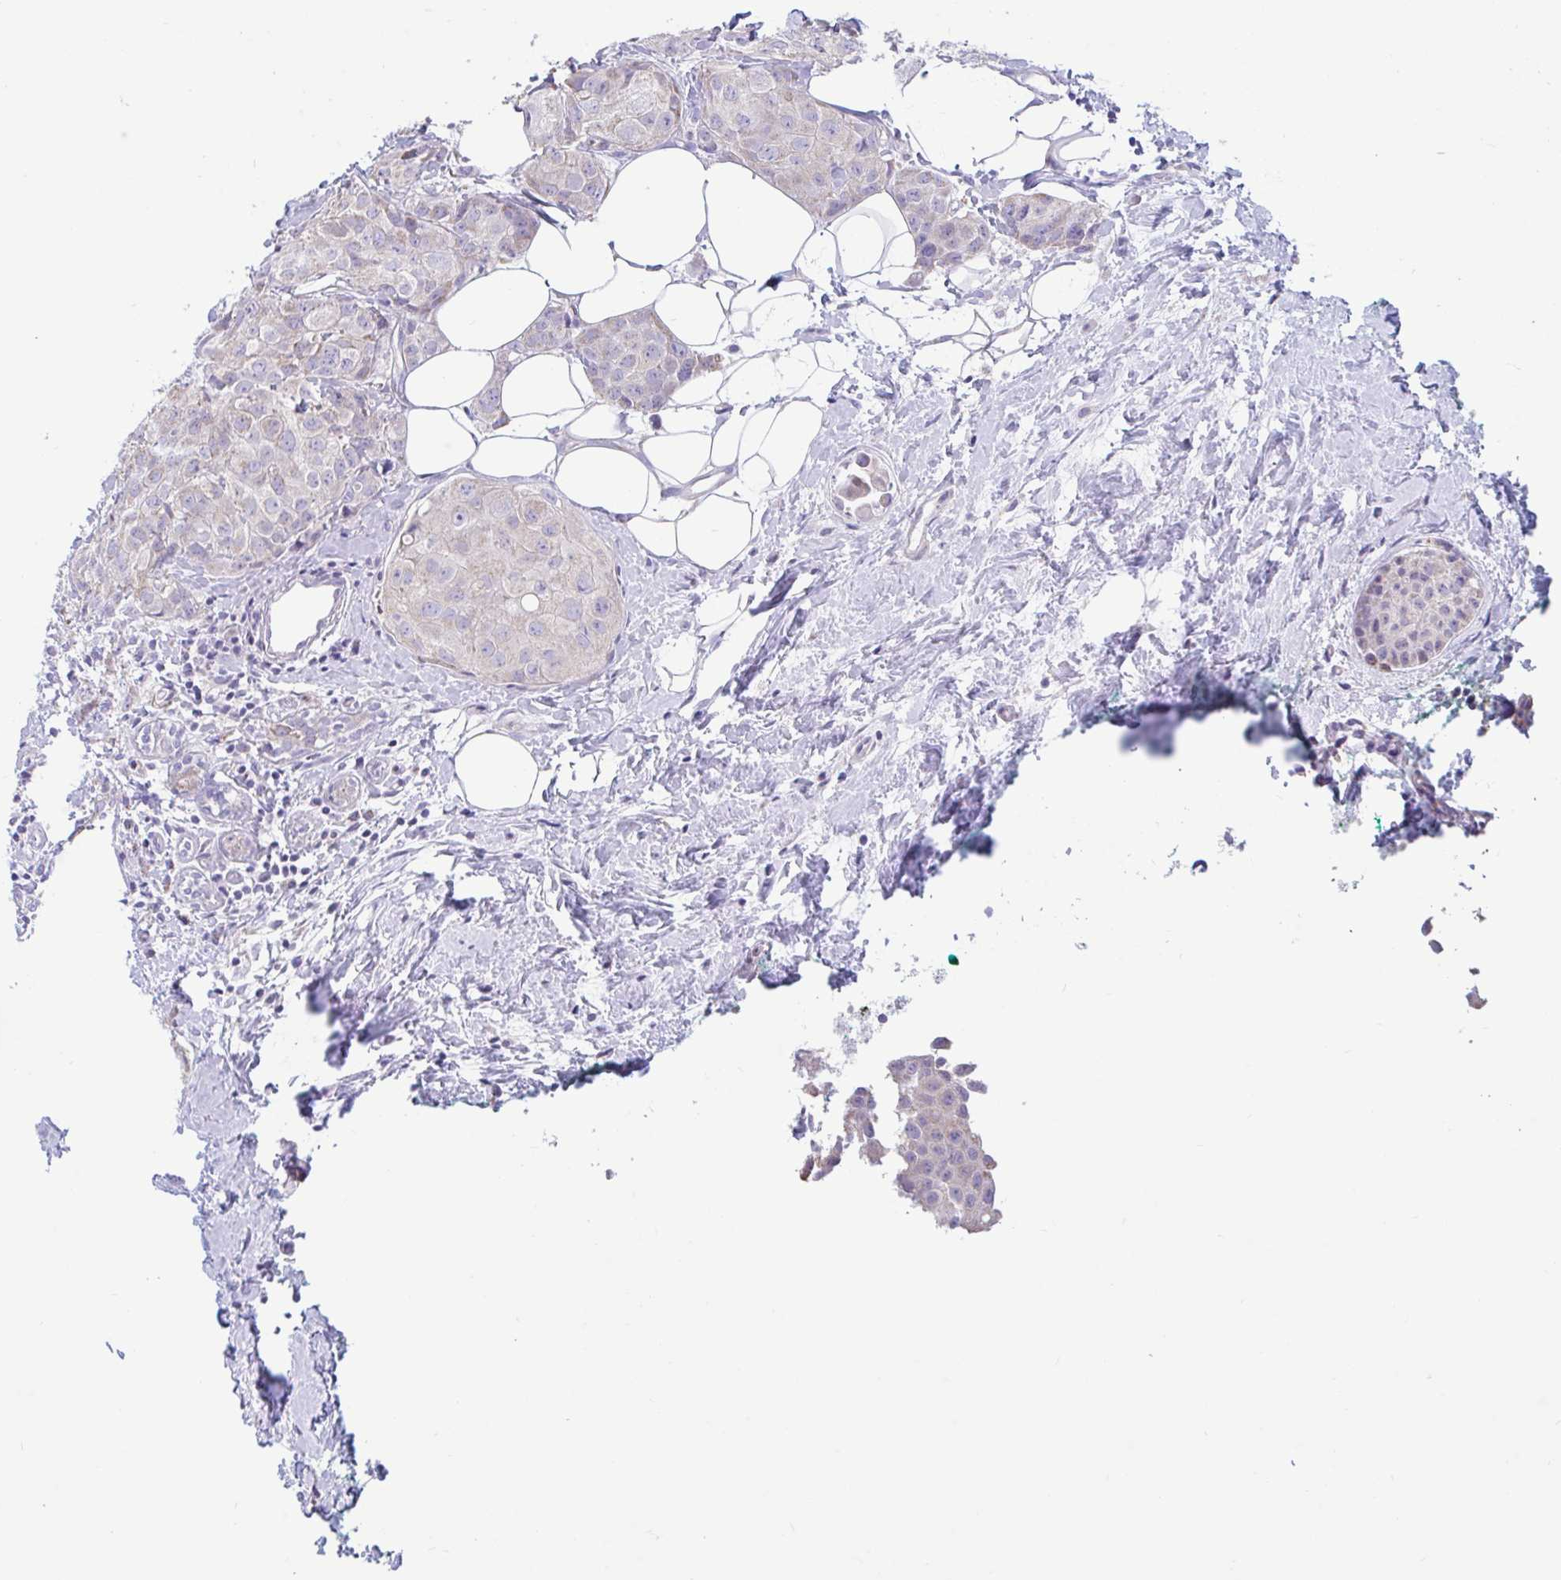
{"staining": {"intensity": "weak", "quantity": "25%-75%", "location": "cytoplasmic/membranous"}, "tissue": "breast cancer", "cell_type": "Tumor cells", "image_type": "cancer", "snomed": [{"axis": "morphology", "description": "Duct carcinoma"}, {"axis": "topography", "description": "Breast"}], "caption": "Immunohistochemical staining of invasive ductal carcinoma (breast) demonstrates weak cytoplasmic/membranous protein expression in approximately 25%-75% of tumor cells.", "gene": "OR13A1", "patient": {"sex": "female", "age": 43}}